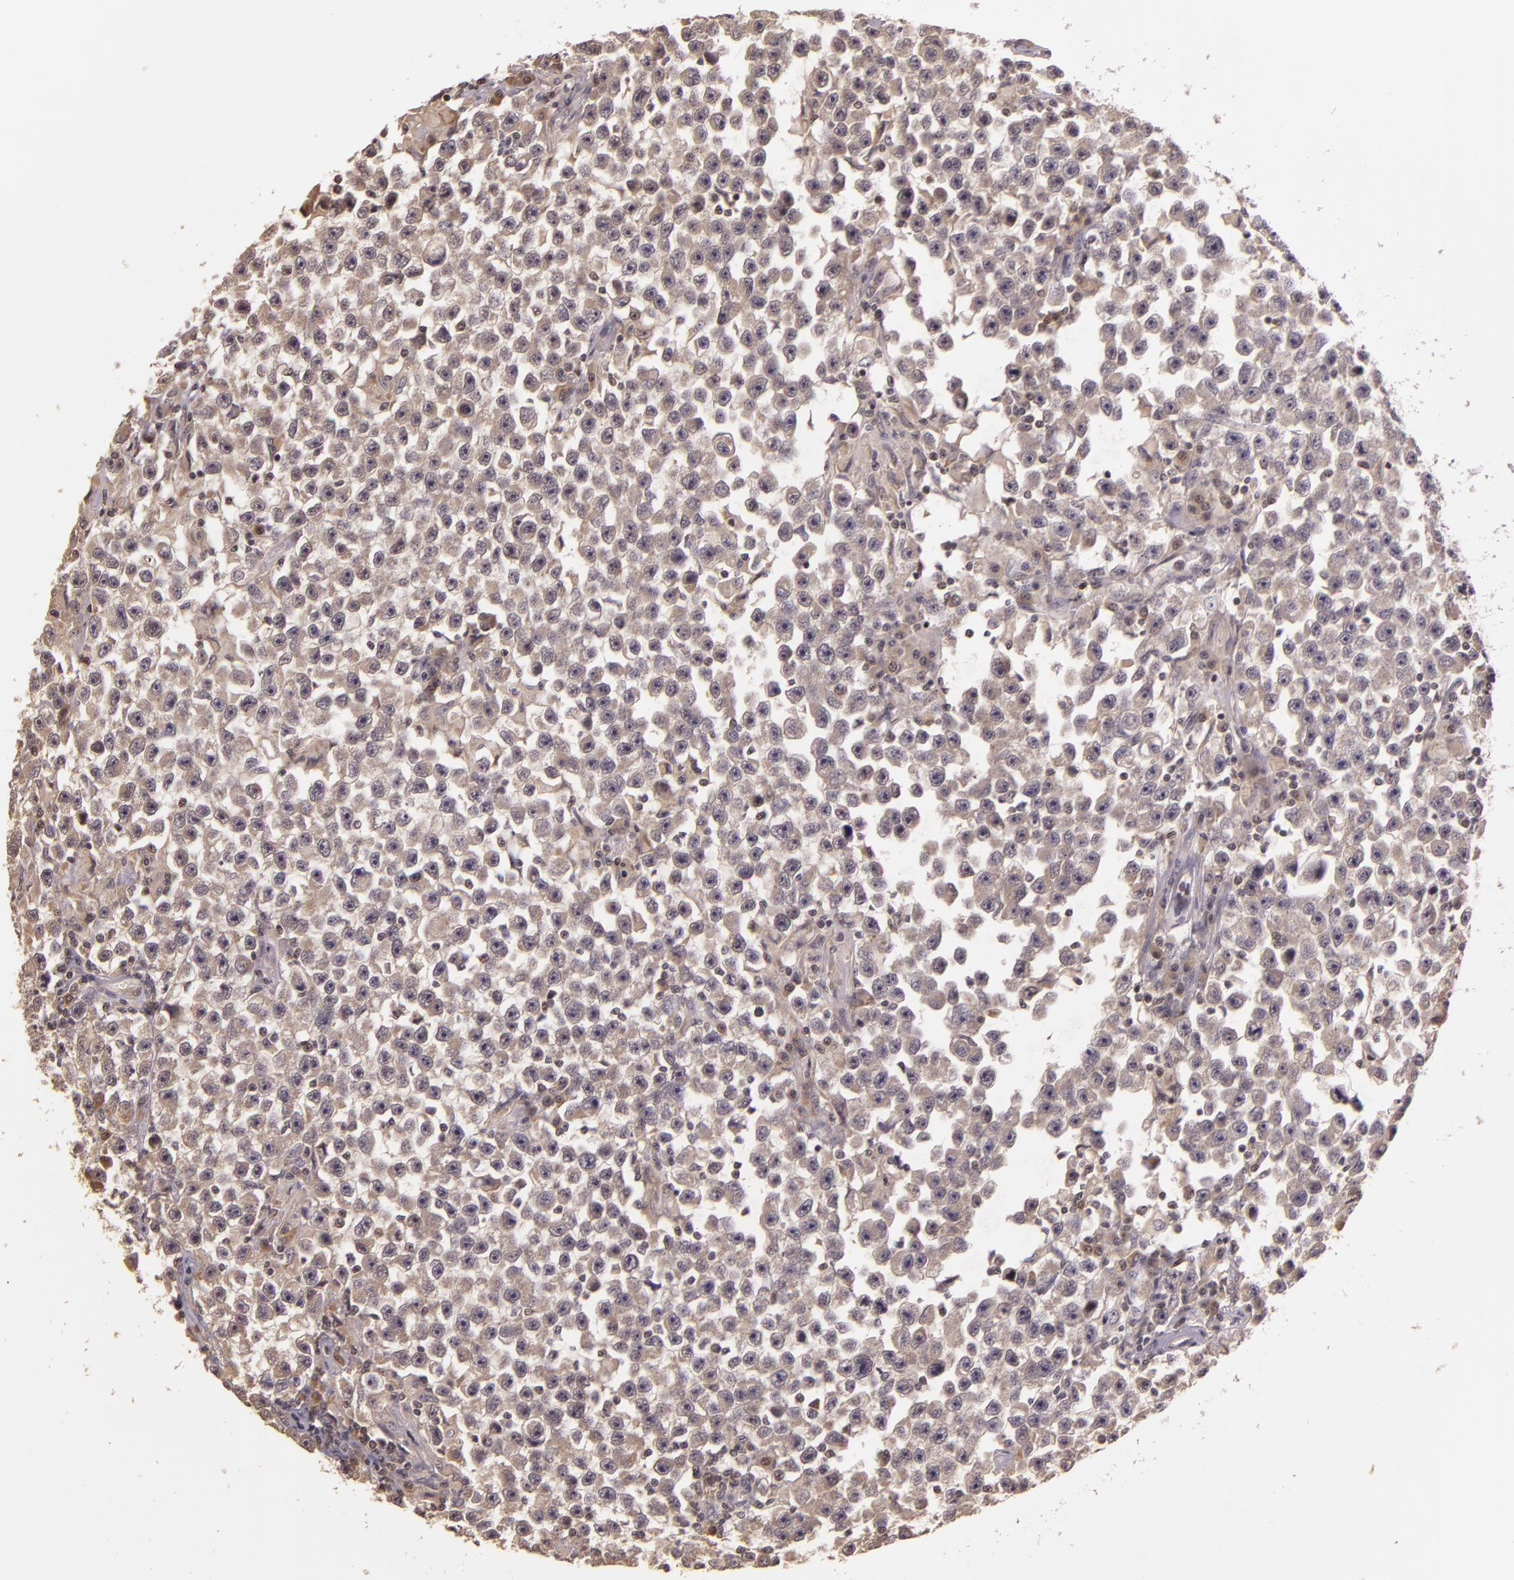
{"staining": {"intensity": "weak", "quantity": ">75%", "location": "cytoplasmic/membranous"}, "tissue": "testis cancer", "cell_type": "Tumor cells", "image_type": "cancer", "snomed": [{"axis": "morphology", "description": "Seminoma, NOS"}, {"axis": "topography", "description": "Testis"}], "caption": "Testis cancer (seminoma) was stained to show a protein in brown. There is low levels of weak cytoplasmic/membranous positivity in approximately >75% of tumor cells.", "gene": "ARMH4", "patient": {"sex": "male", "age": 33}}